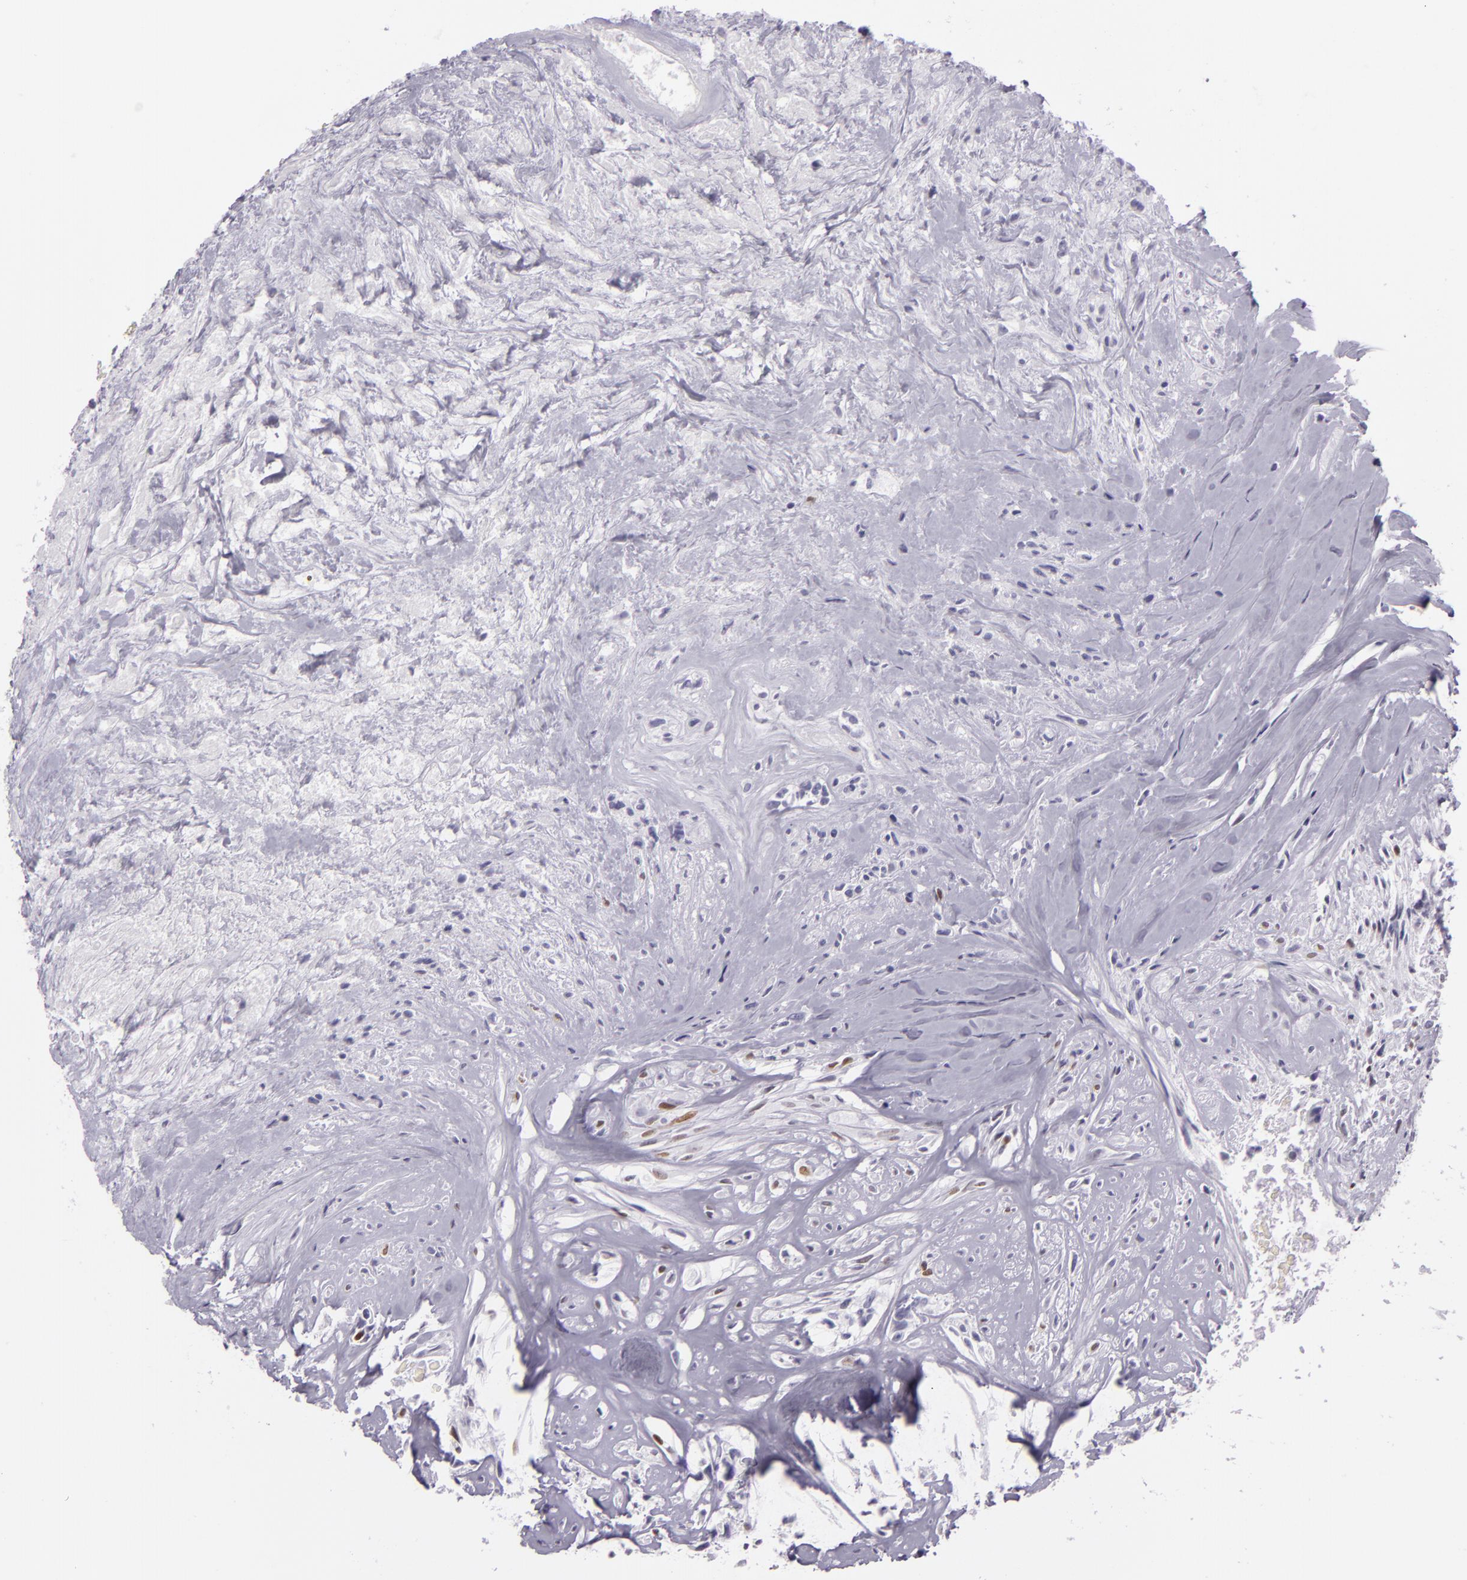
{"staining": {"intensity": "negative", "quantity": "none", "location": "none"}, "tissue": "glioma", "cell_type": "Tumor cells", "image_type": "cancer", "snomed": [{"axis": "morphology", "description": "Glioma, malignant, High grade"}, {"axis": "topography", "description": "Brain"}], "caption": "A micrograph of malignant glioma (high-grade) stained for a protein shows no brown staining in tumor cells. Nuclei are stained in blue.", "gene": "MCM3", "patient": {"sex": "male", "age": 48}}